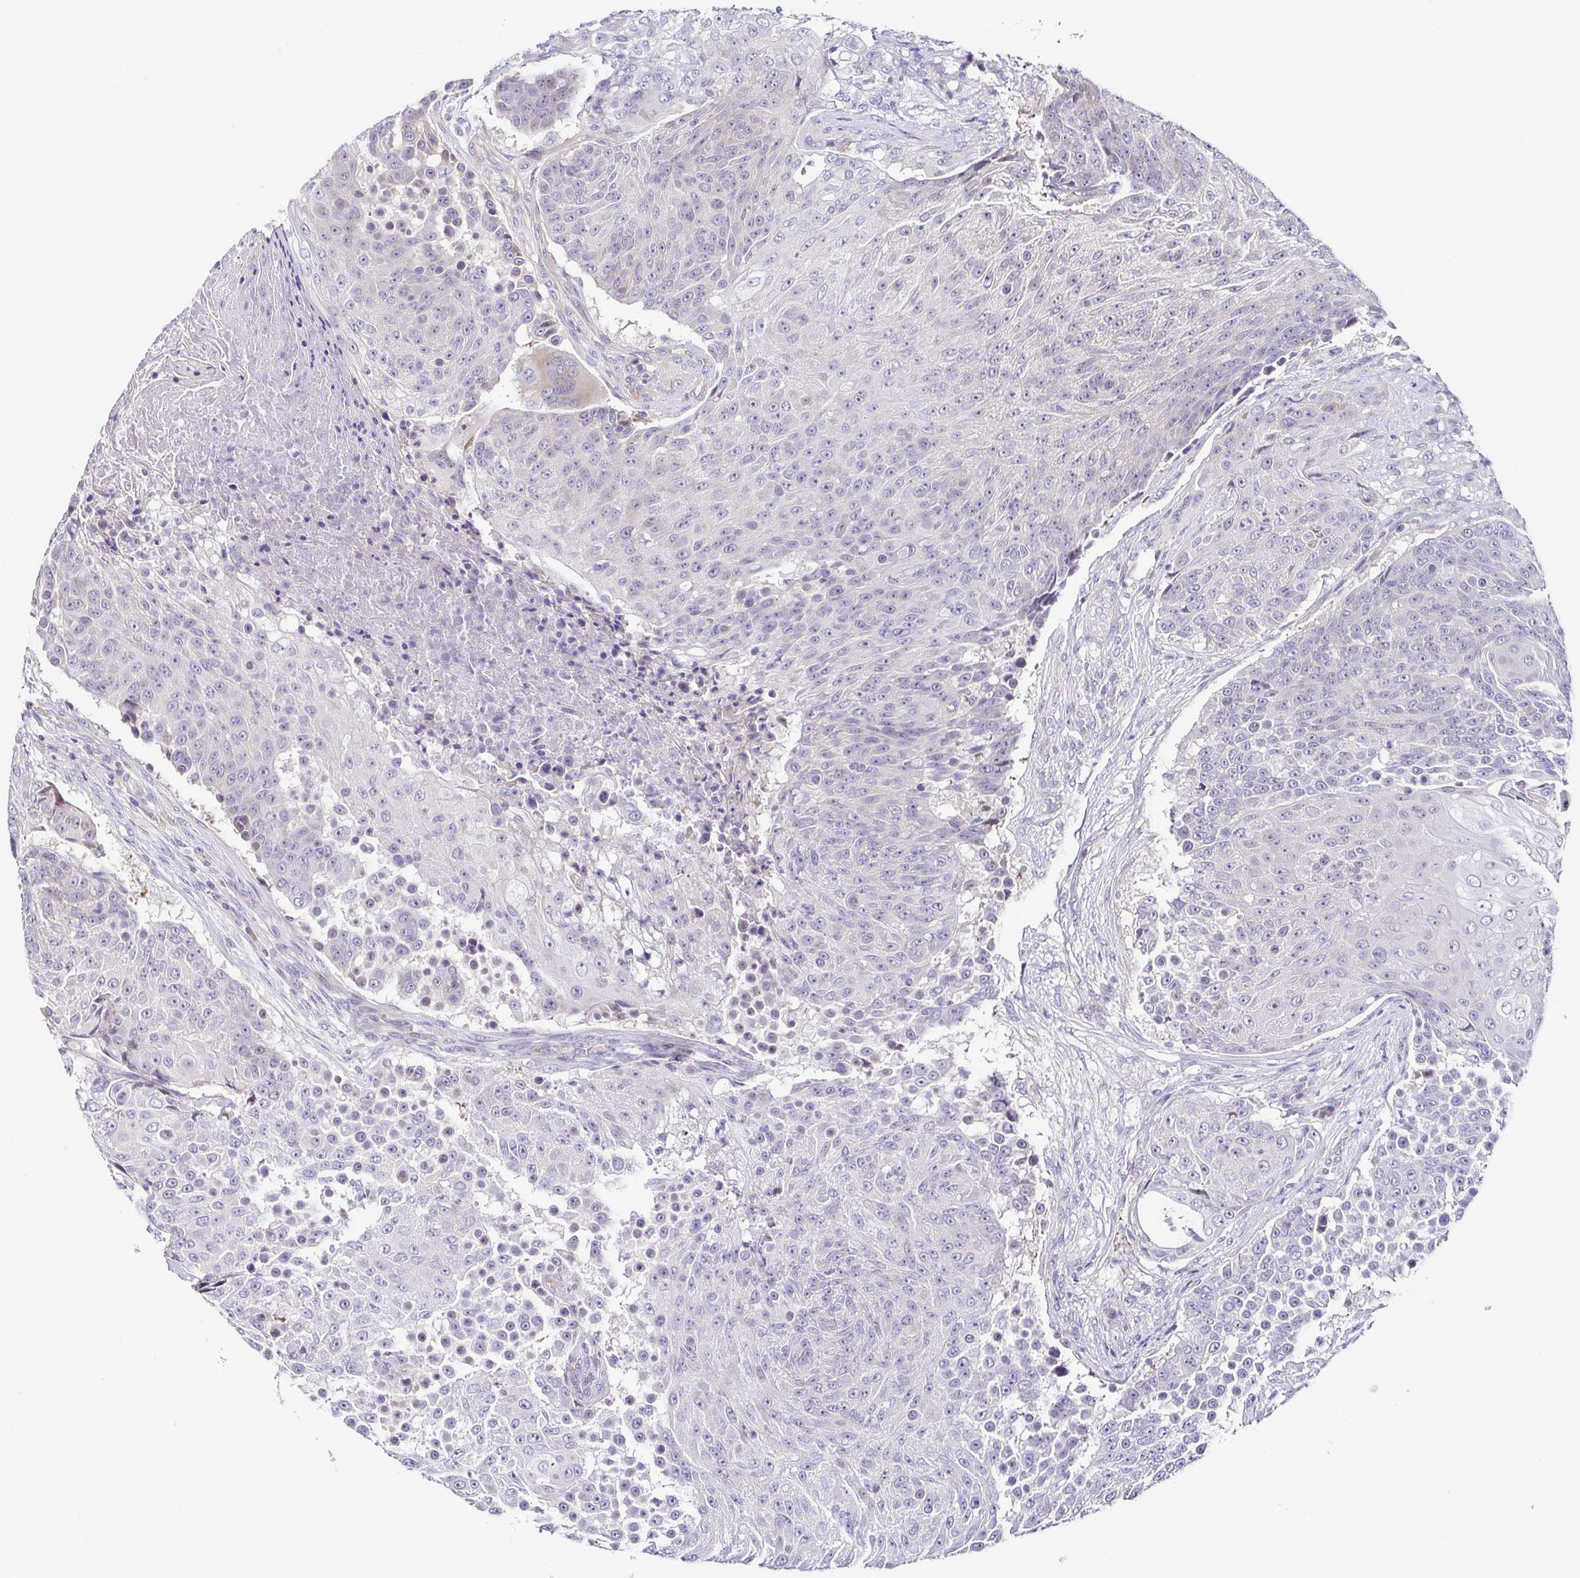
{"staining": {"intensity": "negative", "quantity": "none", "location": "none"}, "tissue": "urothelial cancer", "cell_type": "Tumor cells", "image_type": "cancer", "snomed": [{"axis": "morphology", "description": "Urothelial carcinoma, High grade"}, {"axis": "topography", "description": "Urinary bladder"}], "caption": "An image of urothelial carcinoma (high-grade) stained for a protein displays no brown staining in tumor cells. (Brightfield microscopy of DAB IHC at high magnification).", "gene": "FAM162B", "patient": {"sex": "female", "age": 63}}